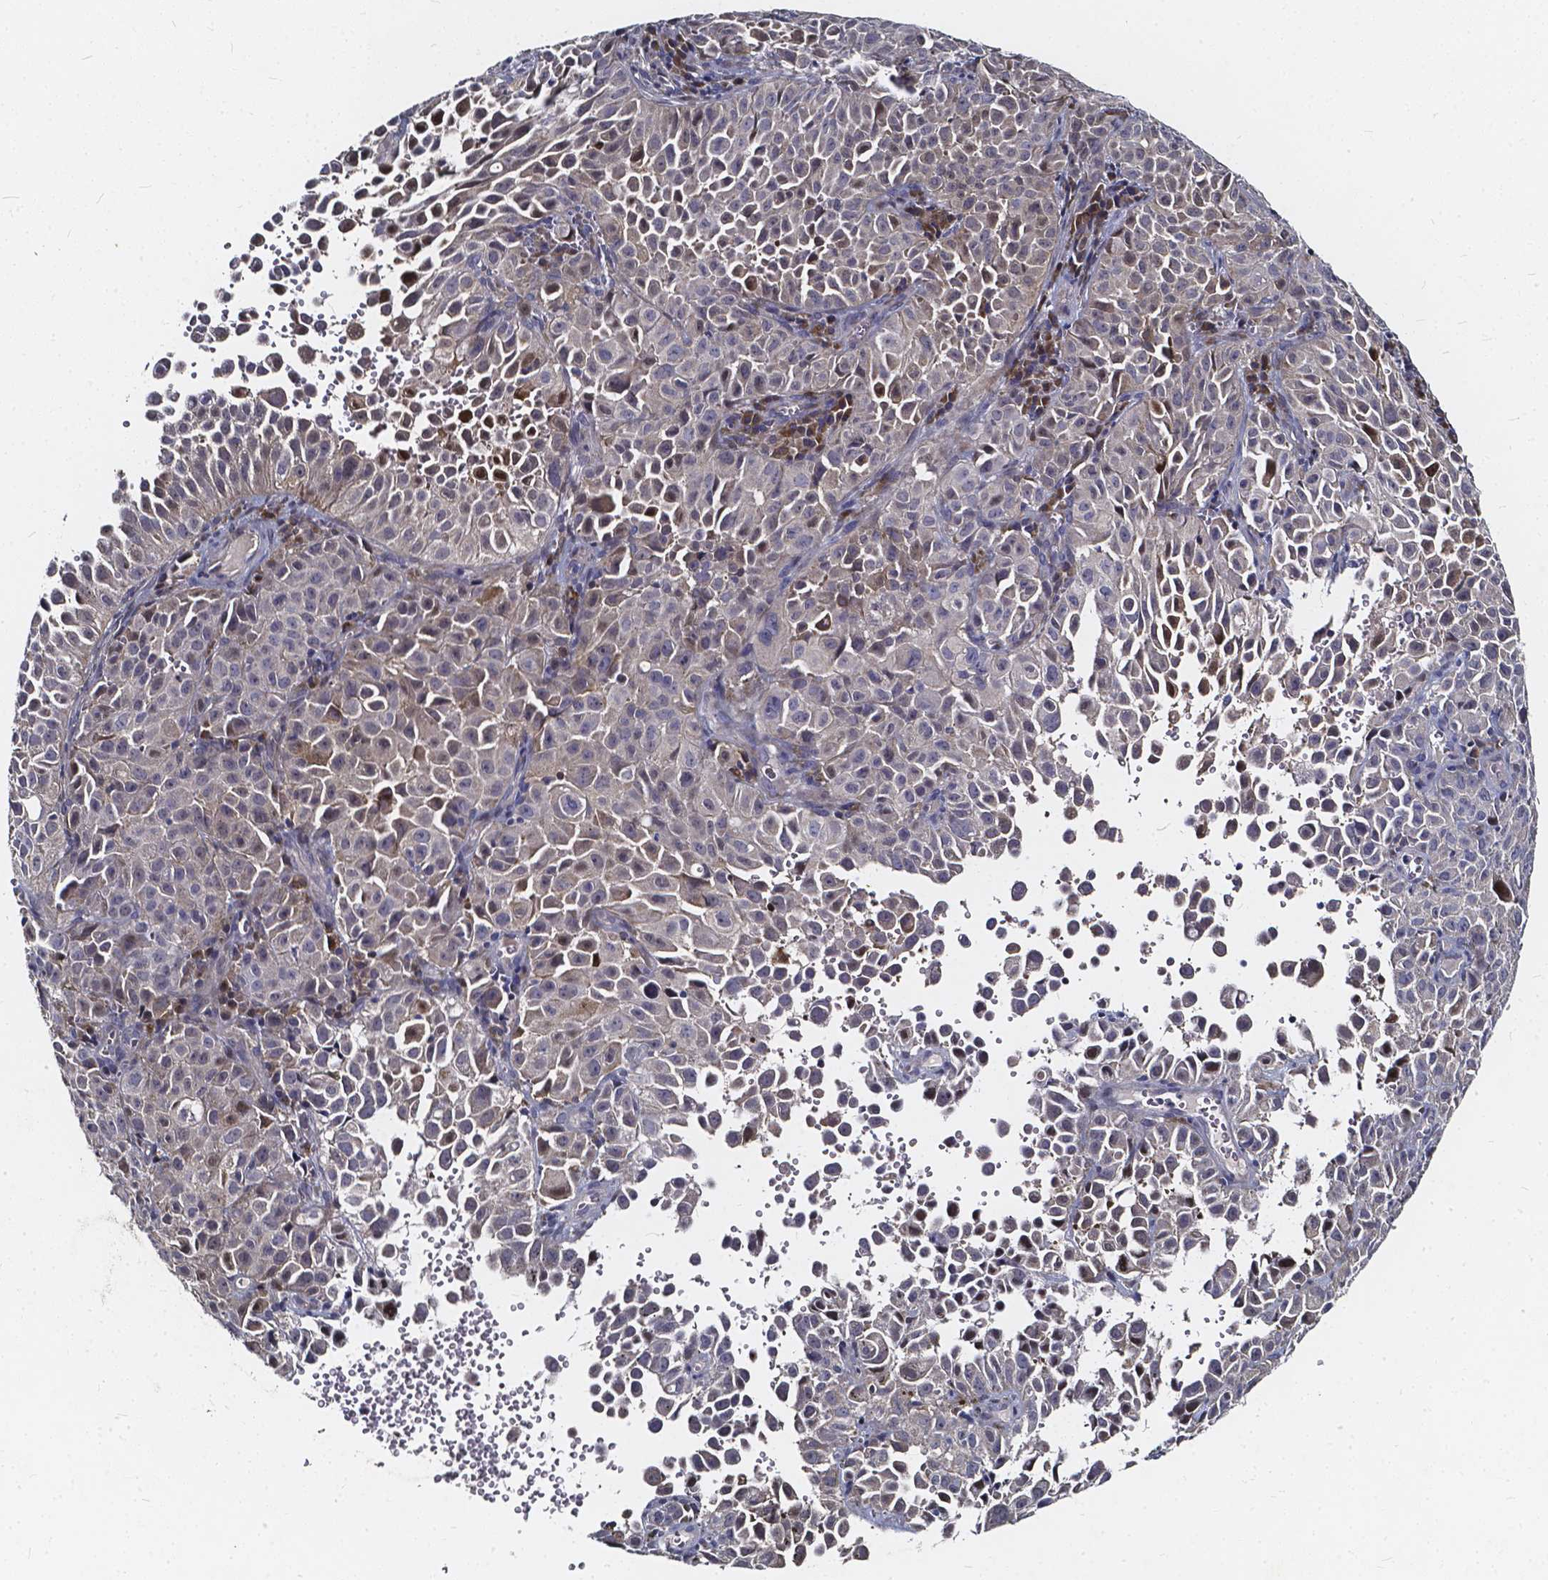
{"staining": {"intensity": "negative", "quantity": "none", "location": "none"}, "tissue": "cervical cancer", "cell_type": "Tumor cells", "image_type": "cancer", "snomed": [{"axis": "morphology", "description": "Squamous cell carcinoma, NOS"}, {"axis": "topography", "description": "Cervix"}], "caption": "High power microscopy image of an immunohistochemistry micrograph of squamous cell carcinoma (cervical), revealing no significant staining in tumor cells.", "gene": "SOWAHA", "patient": {"sex": "female", "age": 55}}